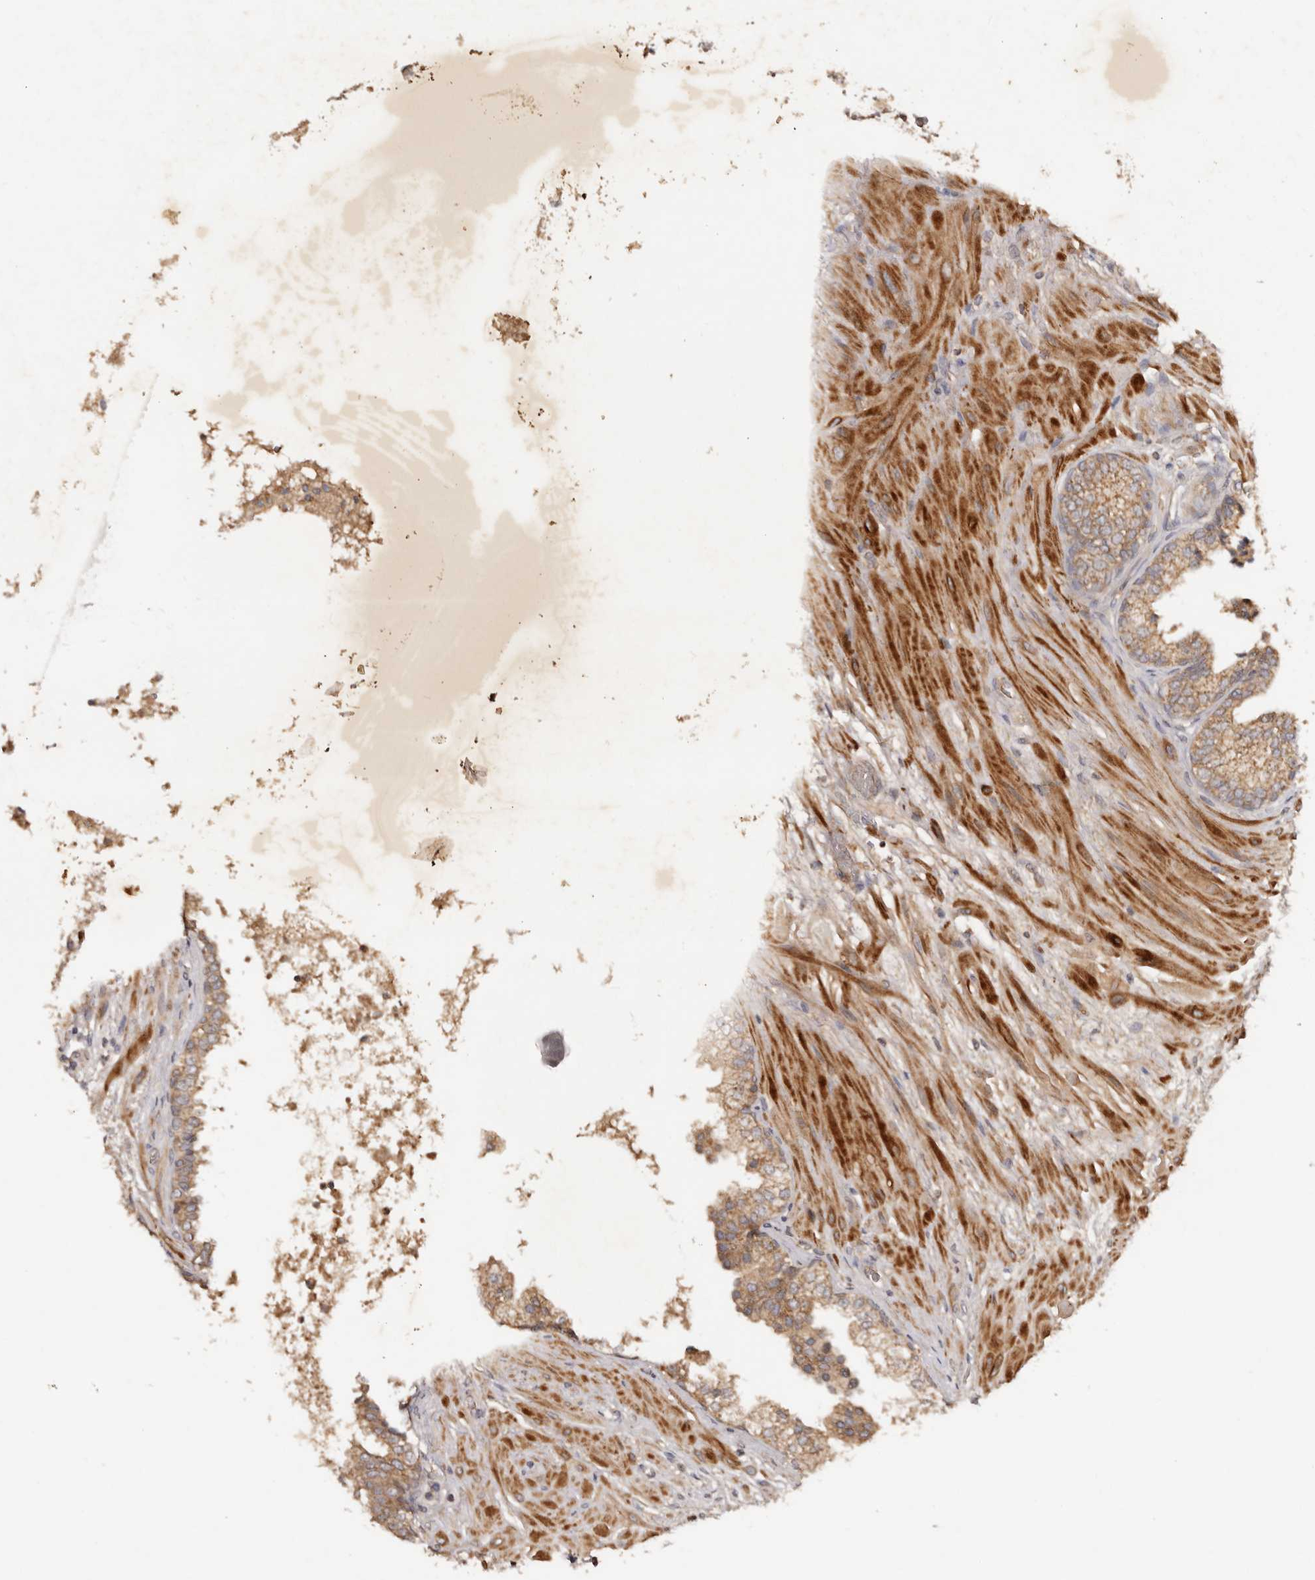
{"staining": {"intensity": "weak", "quantity": ">75%", "location": "cytoplasmic/membranous"}, "tissue": "prostate", "cell_type": "Glandular cells", "image_type": "normal", "snomed": [{"axis": "morphology", "description": "Normal tissue, NOS"}, {"axis": "topography", "description": "Prostate"}], "caption": "DAB immunohistochemical staining of unremarkable human prostate shows weak cytoplasmic/membranous protein positivity in approximately >75% of glandular cells. (brown staining indicates protein expression, while blue staining denotes nuclei).", "gene": "PKIB", "patient": {"sex": "male", "age": 48}}